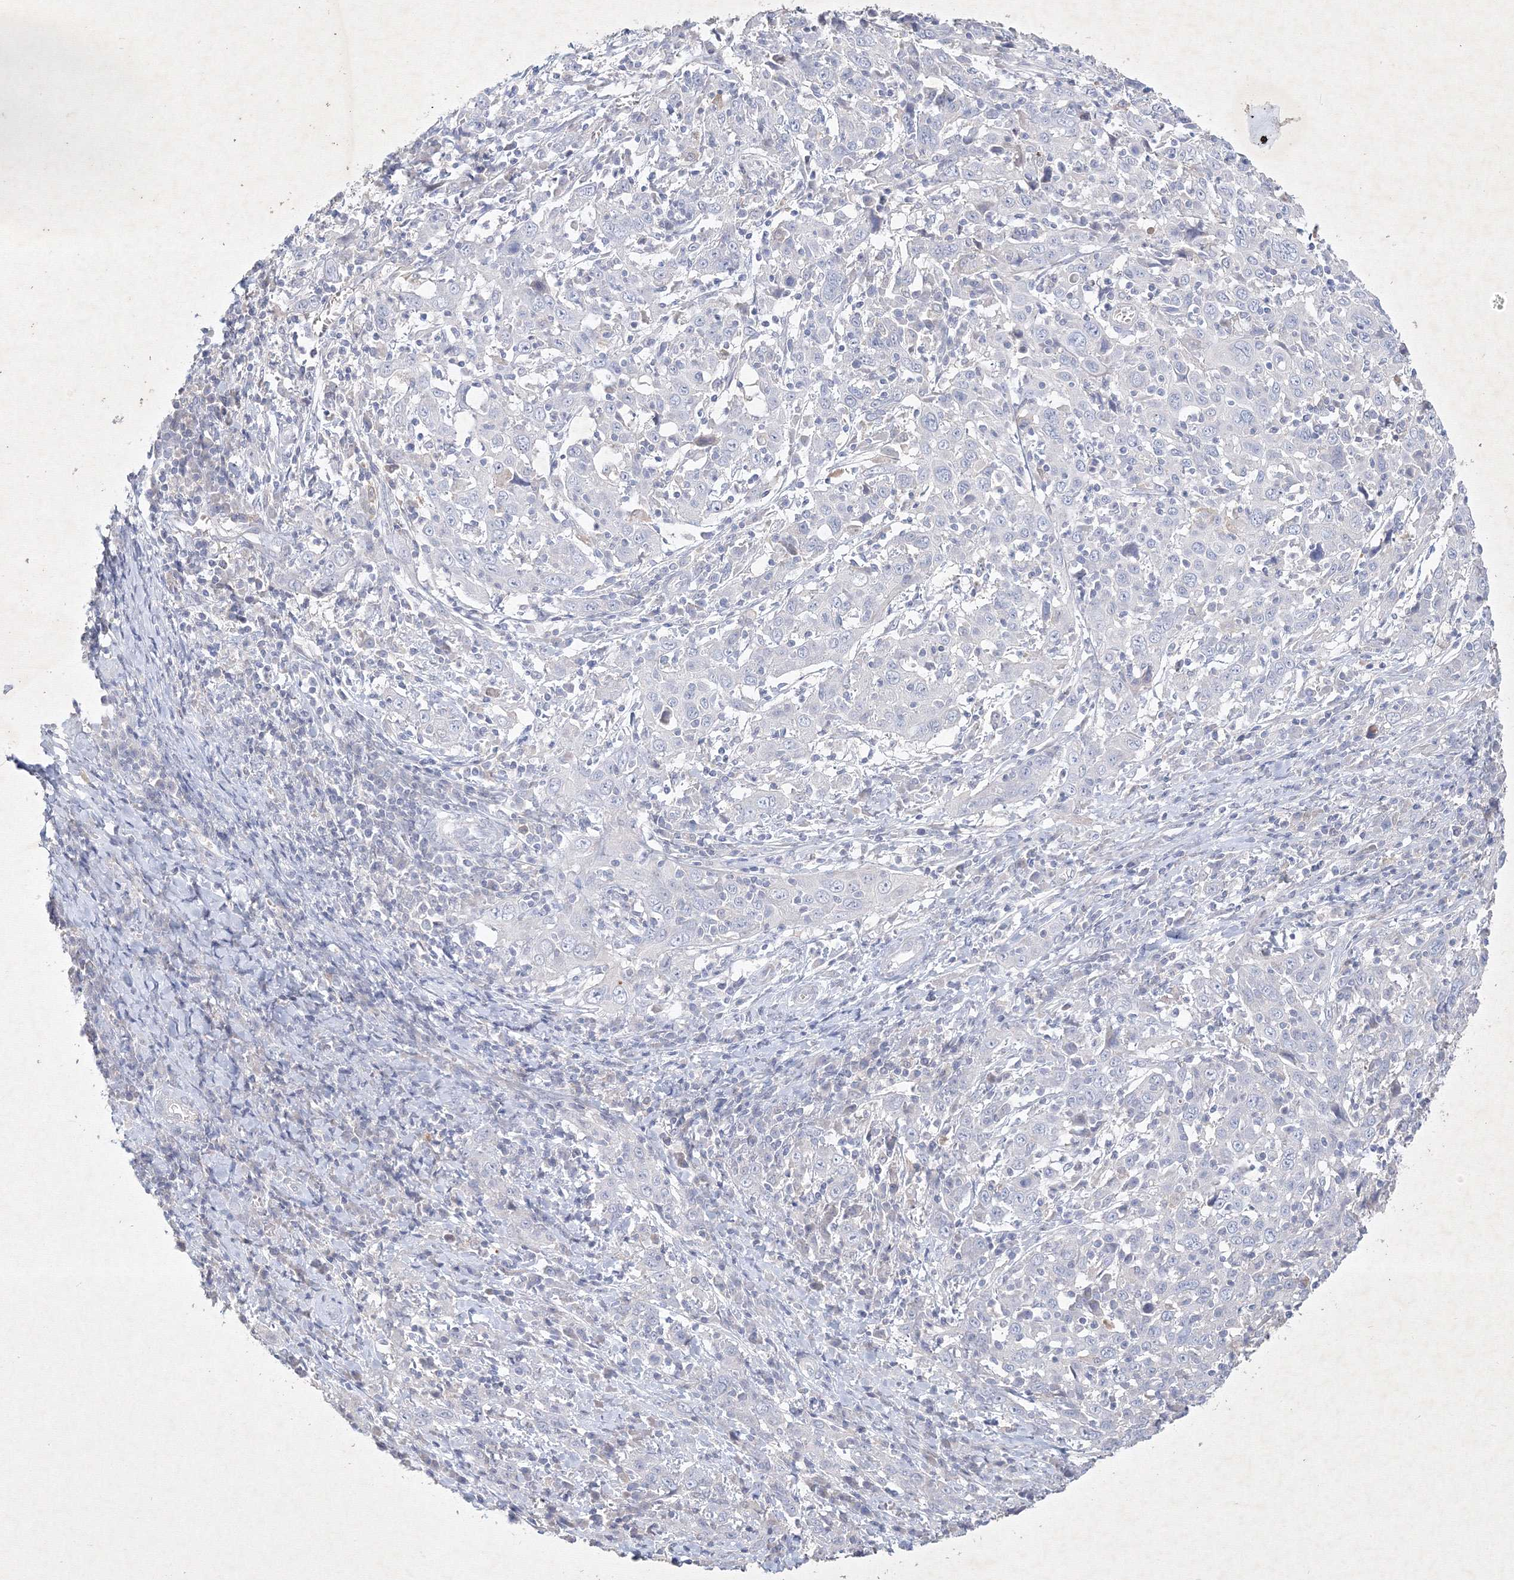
{"staining": {"intensity": "negative", "quantity": "none", "location": "none"}, "tissue": "cervical cancer", "cell_type": "Tumor cells", "image_type": "cancer", "snomed": [{"axis": "morphology", "description": "Squamous cell carcinoma, NOS"}, {"axis": "topography", "description": "Cervix"}], "caption": "The micrograph reveals no significant expression in tumor cells of cervical squamous cell carcinoma. (DAB immunohistochemistry (IHC) with hematoxylin counter stain).", "gene": "CXXC4", "patient": {"sex": "female", "age": 46}}